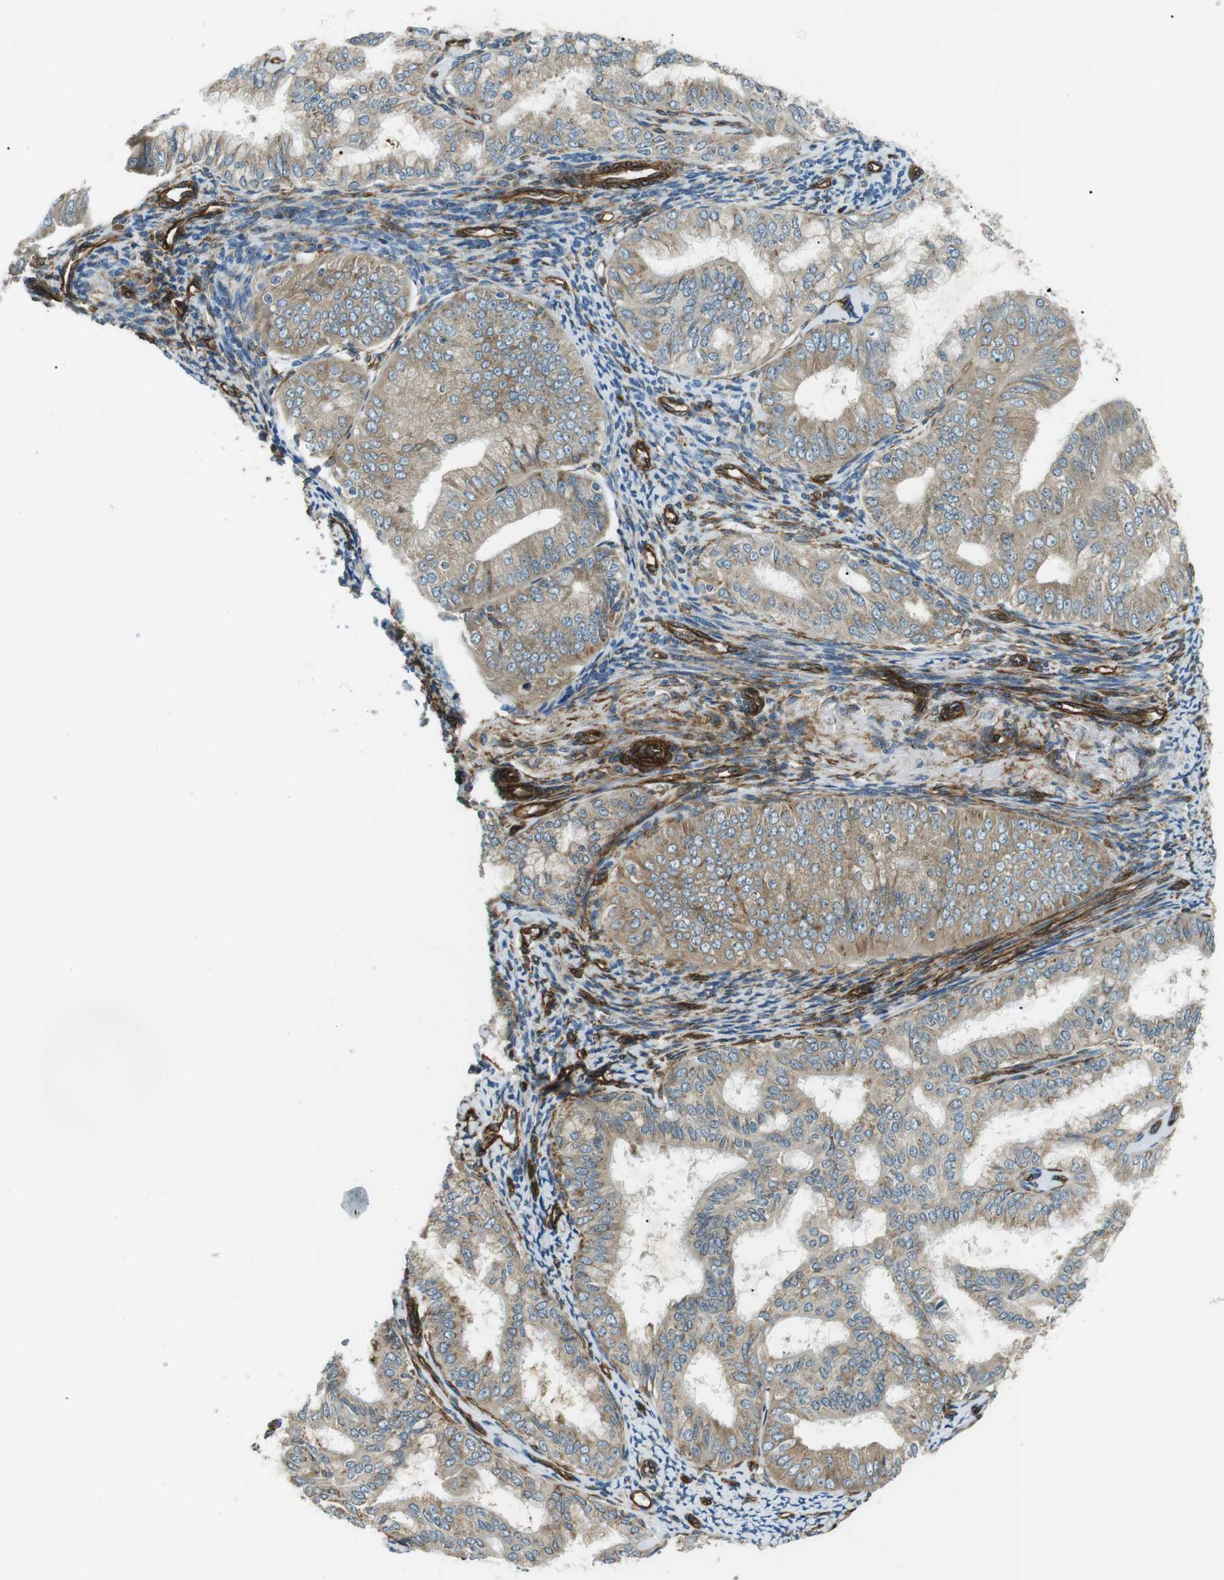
{"staining": {"intensity": "weak", "quantity": ">75%", "location": "cytoplasmic/membranous"}, "tissue": "endometrial cancer", "cell_type": "Tumor cells", "image_type": "cancer", "snomed": [{"axis": "morphology", "description": "Adenocarcinoma, NOS"}, {"axis": "topography", "description": "Endometrium"}], "caption": "Protein expression analysis of human endometrial cancer (adenocarcinoma) reveals weak cytoplasmic/membranous positivity in about >75% of tumor cells.", "gene": "ODR4", "patient": {"sex": "female", "age": 63}}